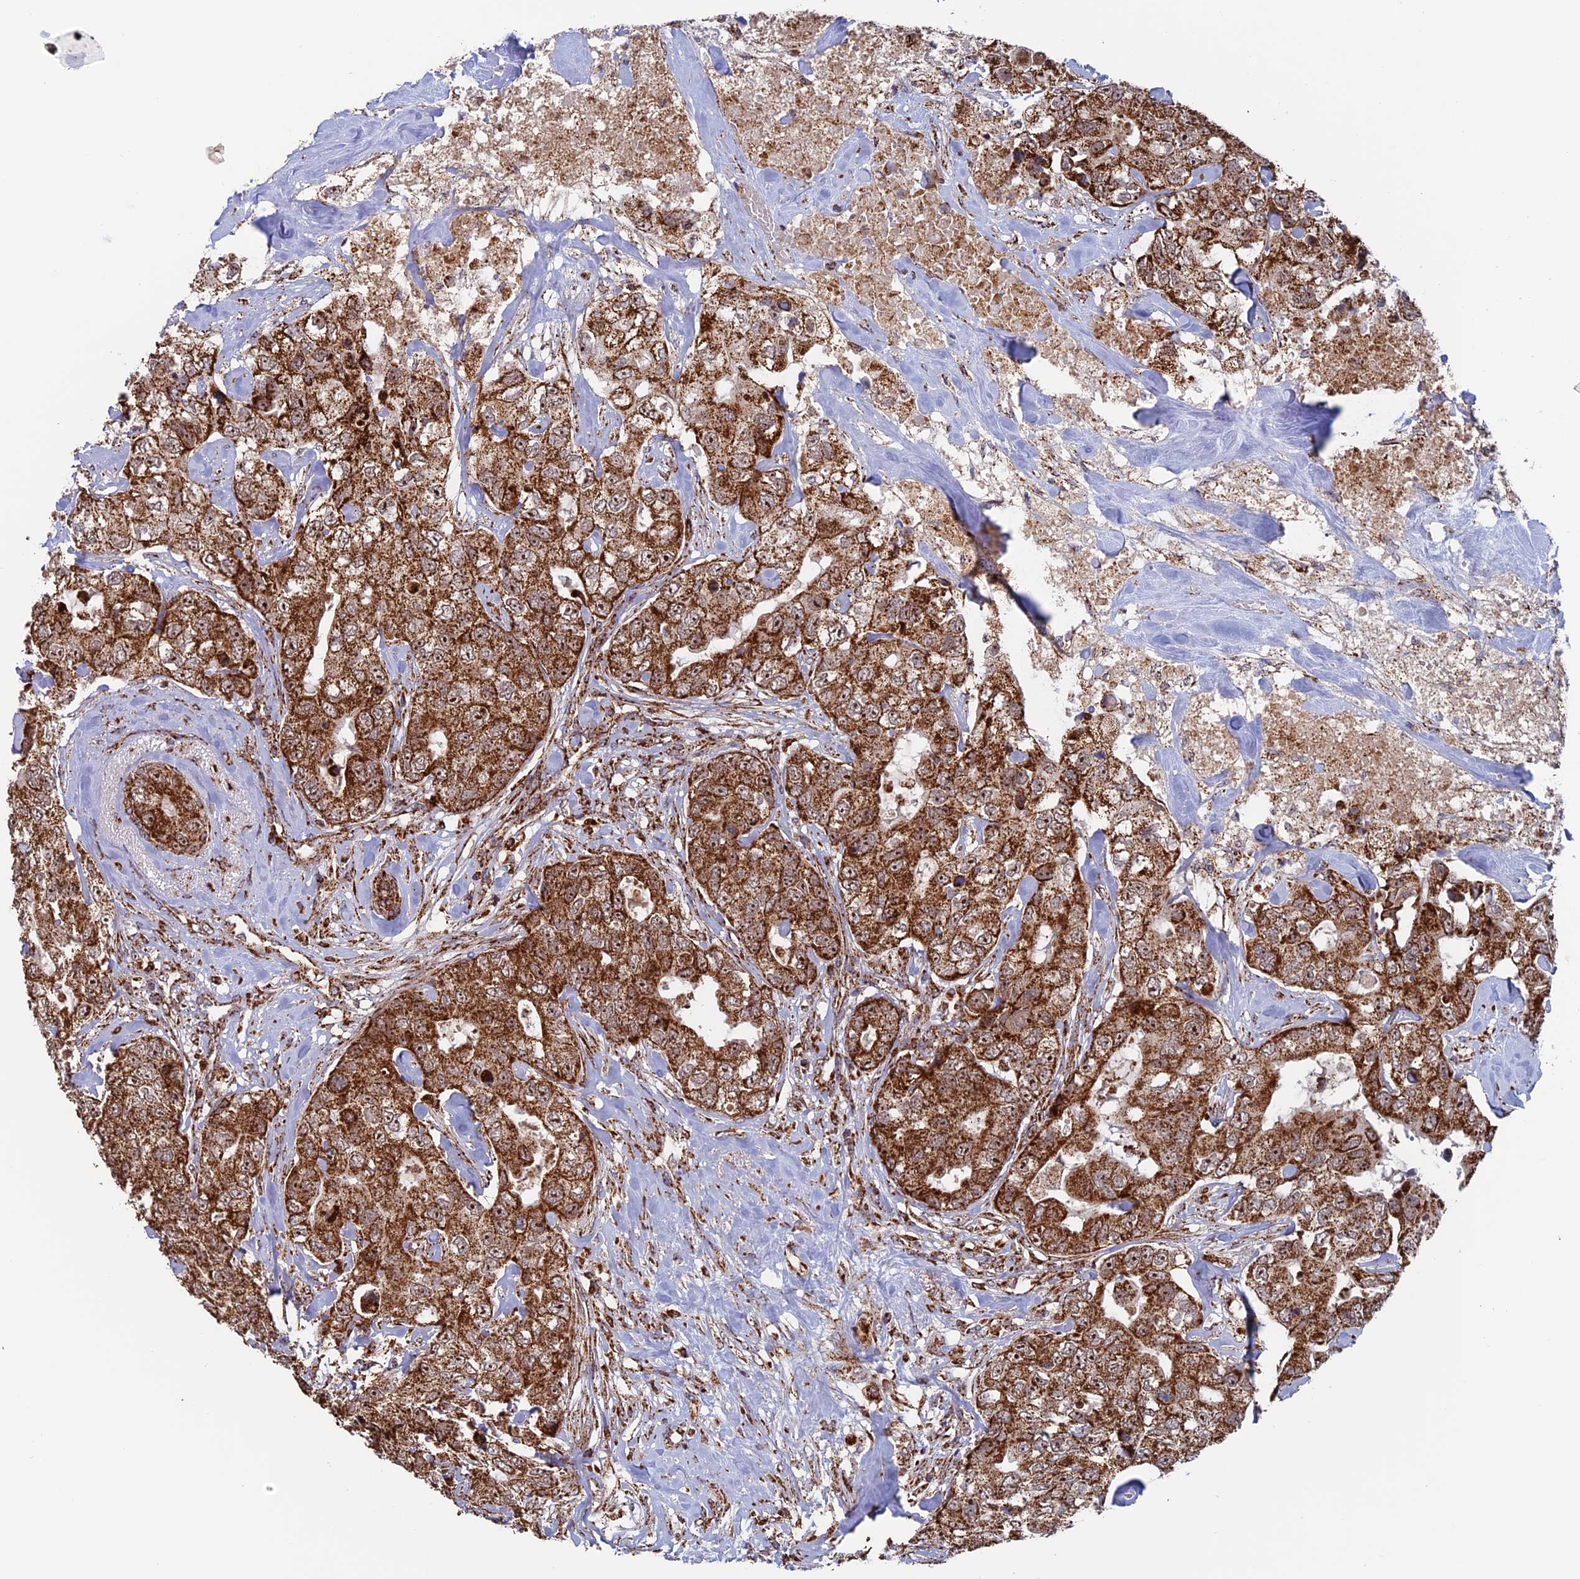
{"staining": {"intensity": "strong", "quantity": ">75%", "location": "cytoplasmic/membranous"}, "tissue": "breast cancer", "cell_type": "Tumor cells", "image_type": "cancer", "snomed": [{"axis": "morphology", "description": "Duct carcinoma"}, {"axis": "topography", "description": "Breast"}], "caption": "There is high levels of strong cytoplasmic/membranous staining in tumor cells of breast infiltrating ductal carcinoma, as demonstrated by immunohistochemical staining (brown color).", "gene": "DTYMK", "patient": {"sex": "female", "age": 62}}